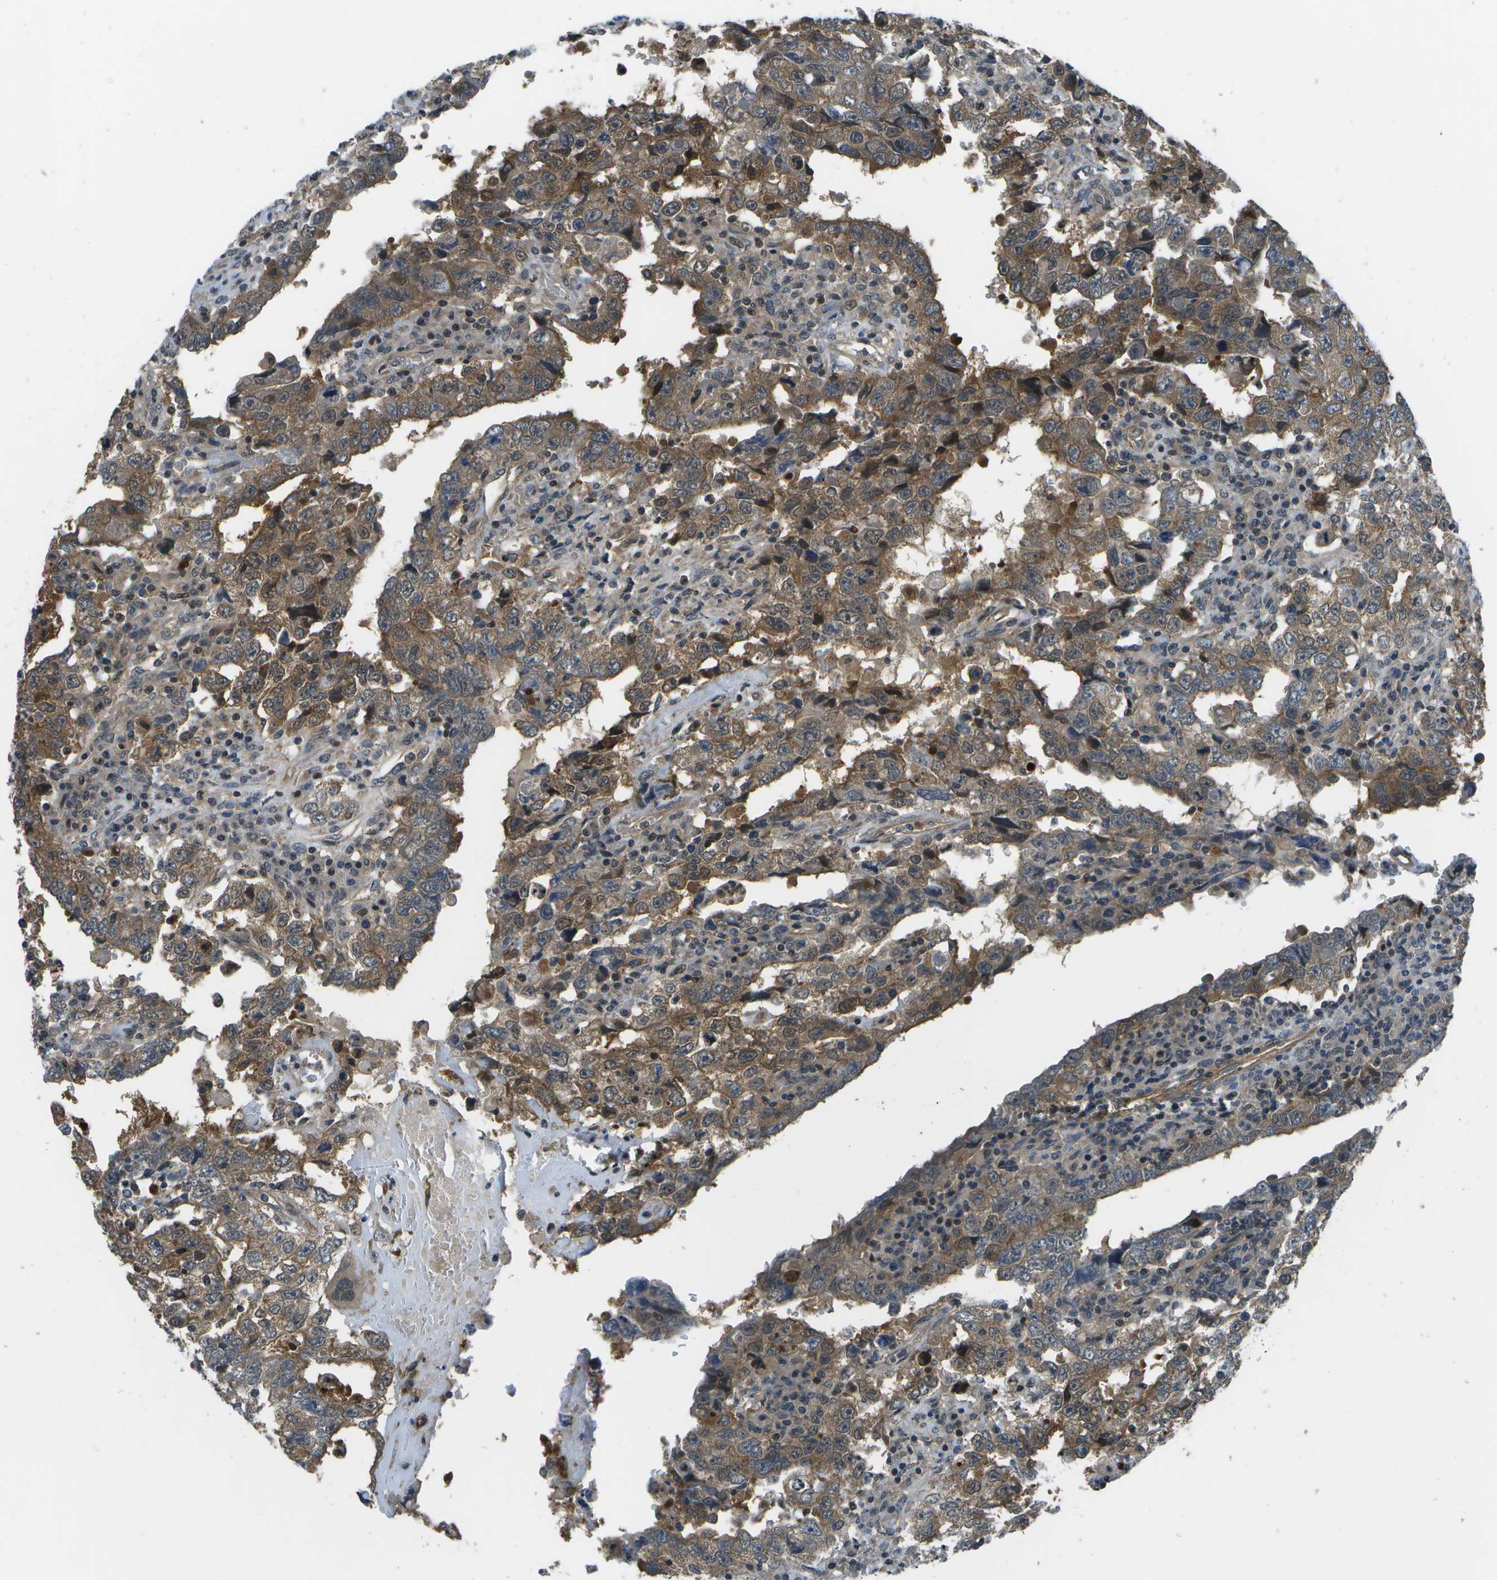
{"staining": {"intensity": "moderate", "quantity": ">75%", "location": "cytoplasmic/membranous"}, "tissue": "testis cancer", "cell_type": "Tumor cells", "image_type": "cancer", "snomed": [{"axis": "morphology", "description": "Carcinoma, Embryonal, NOS"}, {"axis": "topography", "description": "Testis"}], "caption": "A medium amount of moderate cytoplasmic/membranous positivity is identified in about >75% of tumor cells in testis cancer tissue.", "gene": "ENPP5", "patient": {"sex": "male", "age": 26}}